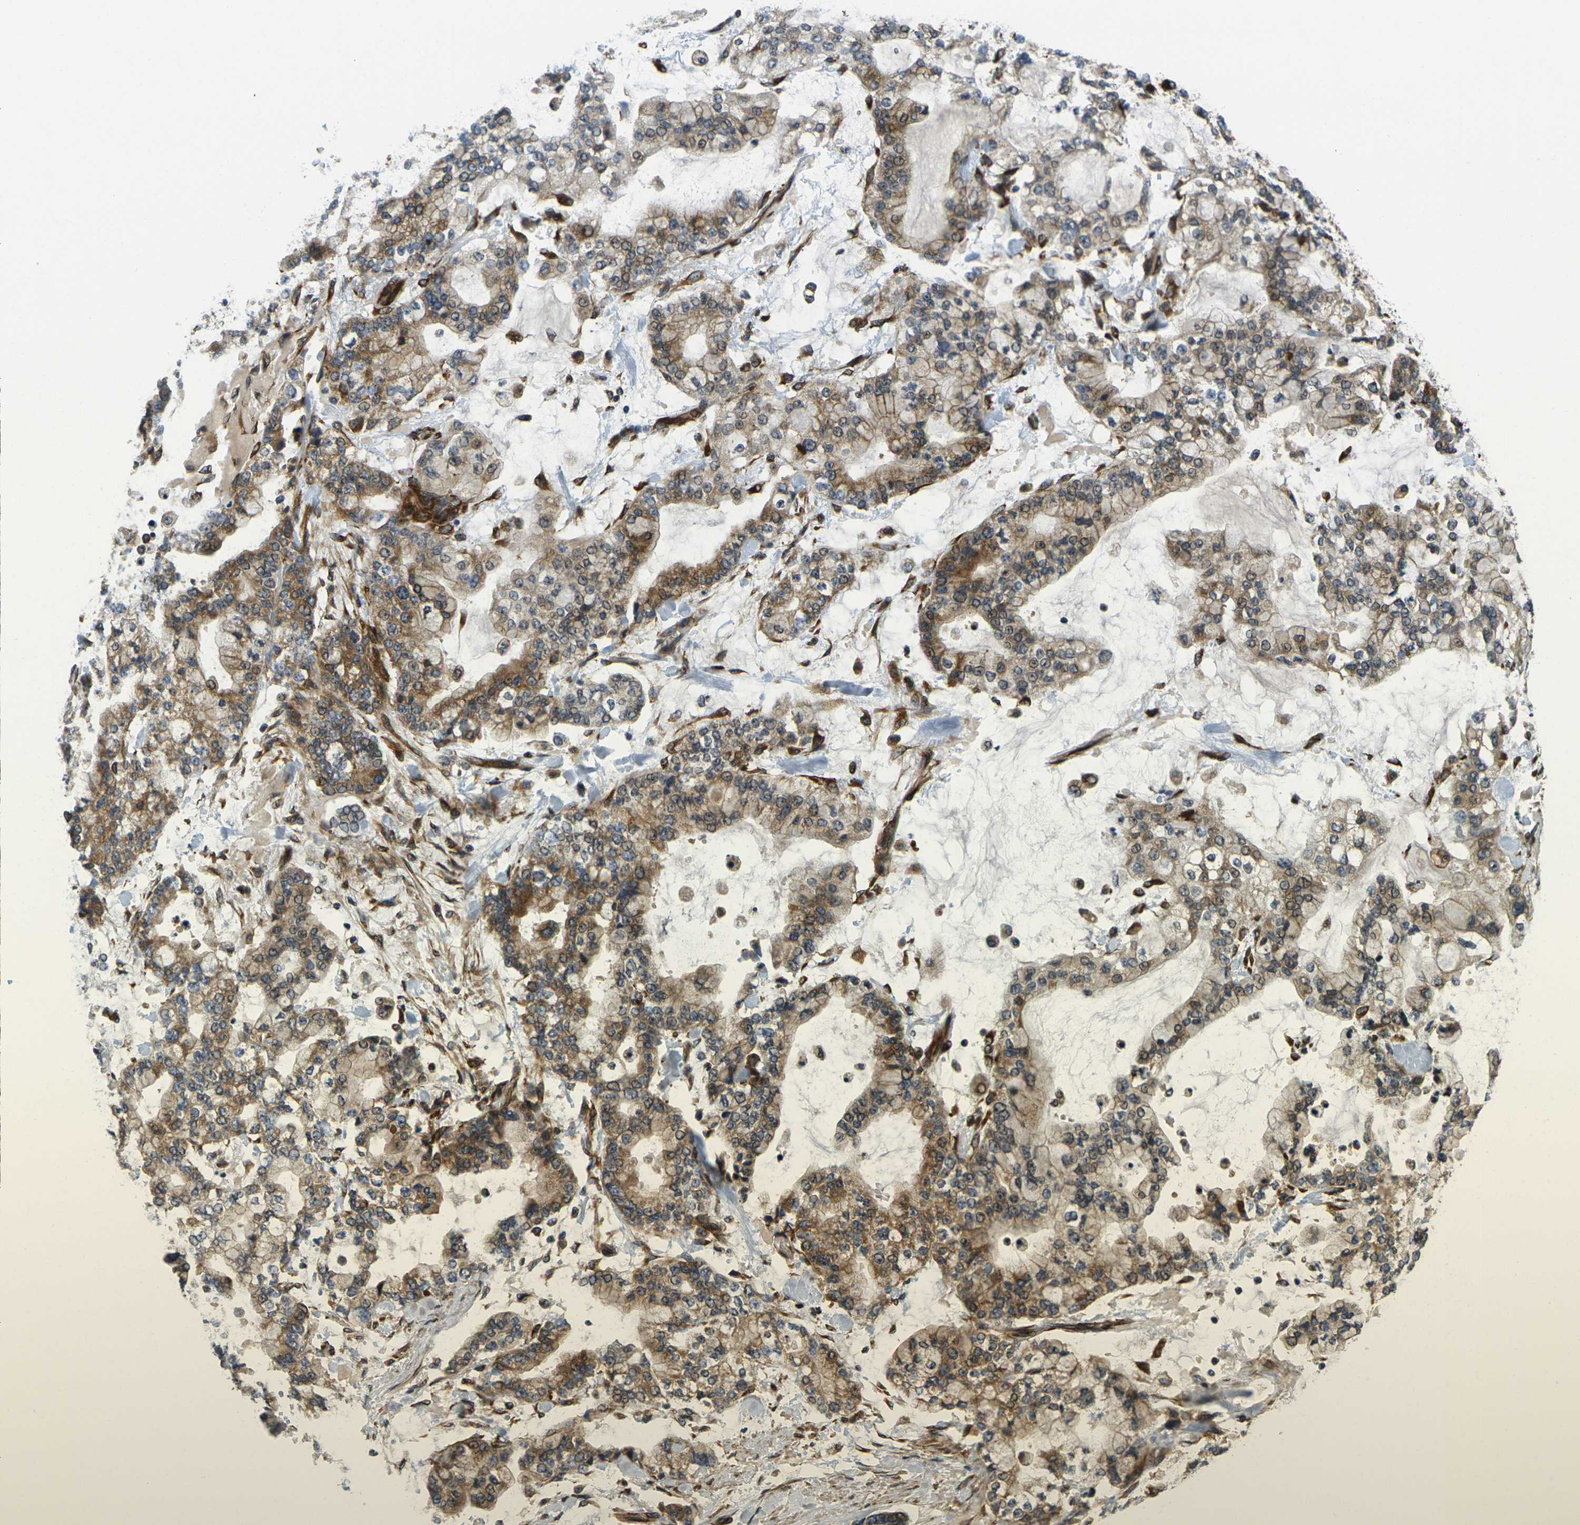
{"staining": {"intensity": "moderate", "quantity": ">75%", "location": "cytoplasmic/membranous"}, "tissue": "stomach cancer", "cell_type": "Tumor cells", "image_type": "cancer", "snomed": [{"axis": "morphology", "description": "Normal tissue, NOS"}, {"axis": "morphology", "description": "Adenocarcinoma, NOS"}, {"axis": "topography", "description": "Stomach, upper"}, {"axis": "topography", "description": "Stomach"}], "caption": "Protein expression analysis of human stomach cancer (adenocarcinoma) reveals moderate cytoplasmic/membranous positivity in approximately >75% of tumor cells. The staining is performed using DAB brown chromogen to label protein expression. The nuclei are counter-stained blue using hematoxylin.", "gene": "FUT11", "patient": {"sex": "male", "age": 76}}